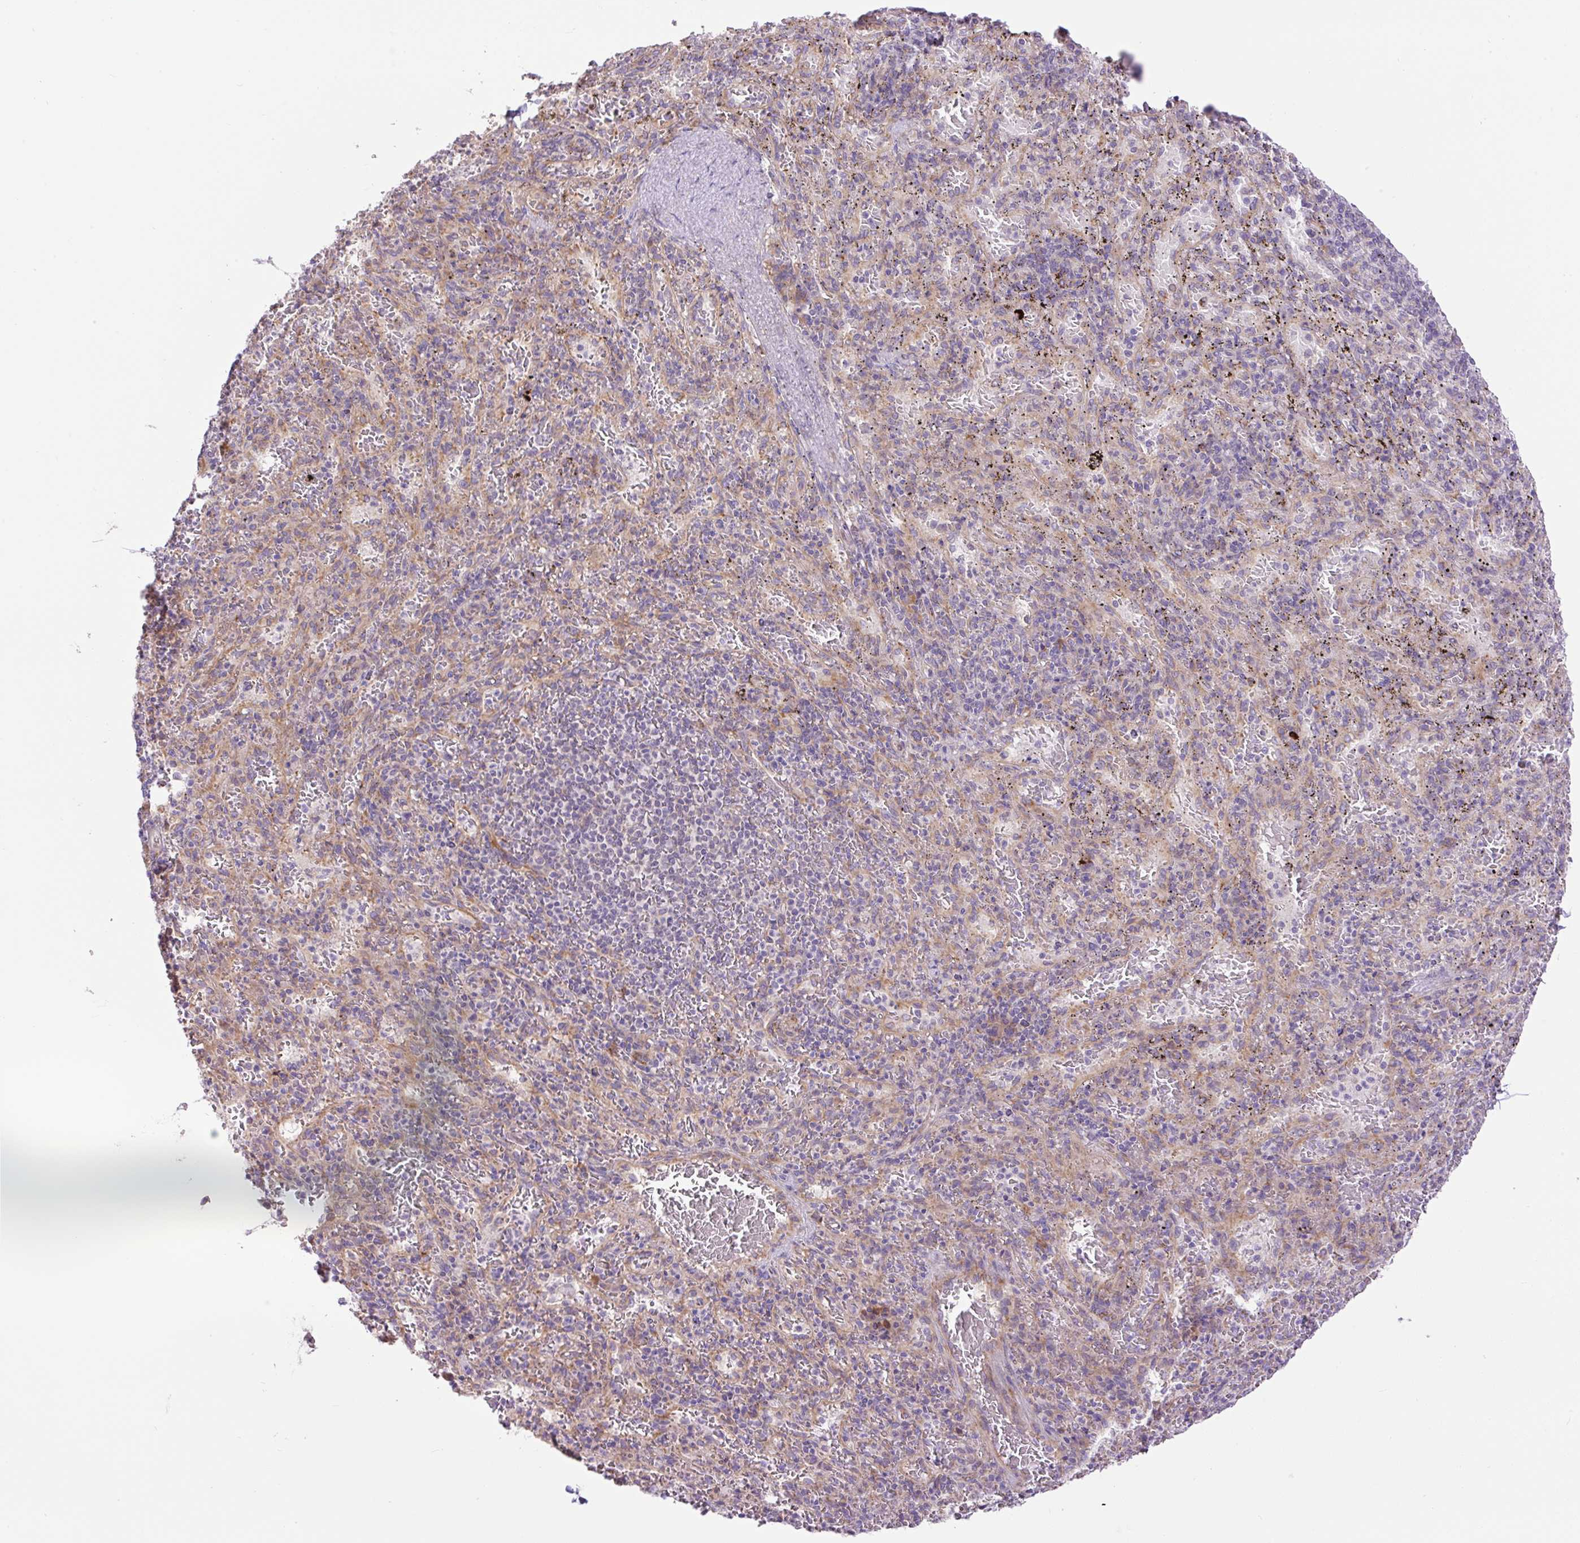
{"staining": {"intensity": "weak", "quantity": "<25%", "location": "cytoplasmic/membranous"}, "tissue": "spleen", "cell_type": "Cells in red pulp", "image_type": "normal", "snomed": [{"axis": "morphology", "description": "Normal tissue, NOS"}, {"axis": "topography", "description": "Spleen"}], "caption": "Immunohistochemical staining of unremarkable spleen displays no significant staining in cells in red pulp. (DAB immunohistochemistry with hematoxylin counter stain).", "gene": "POFUT1", "patient": {"sex": "male", "age": 57}}